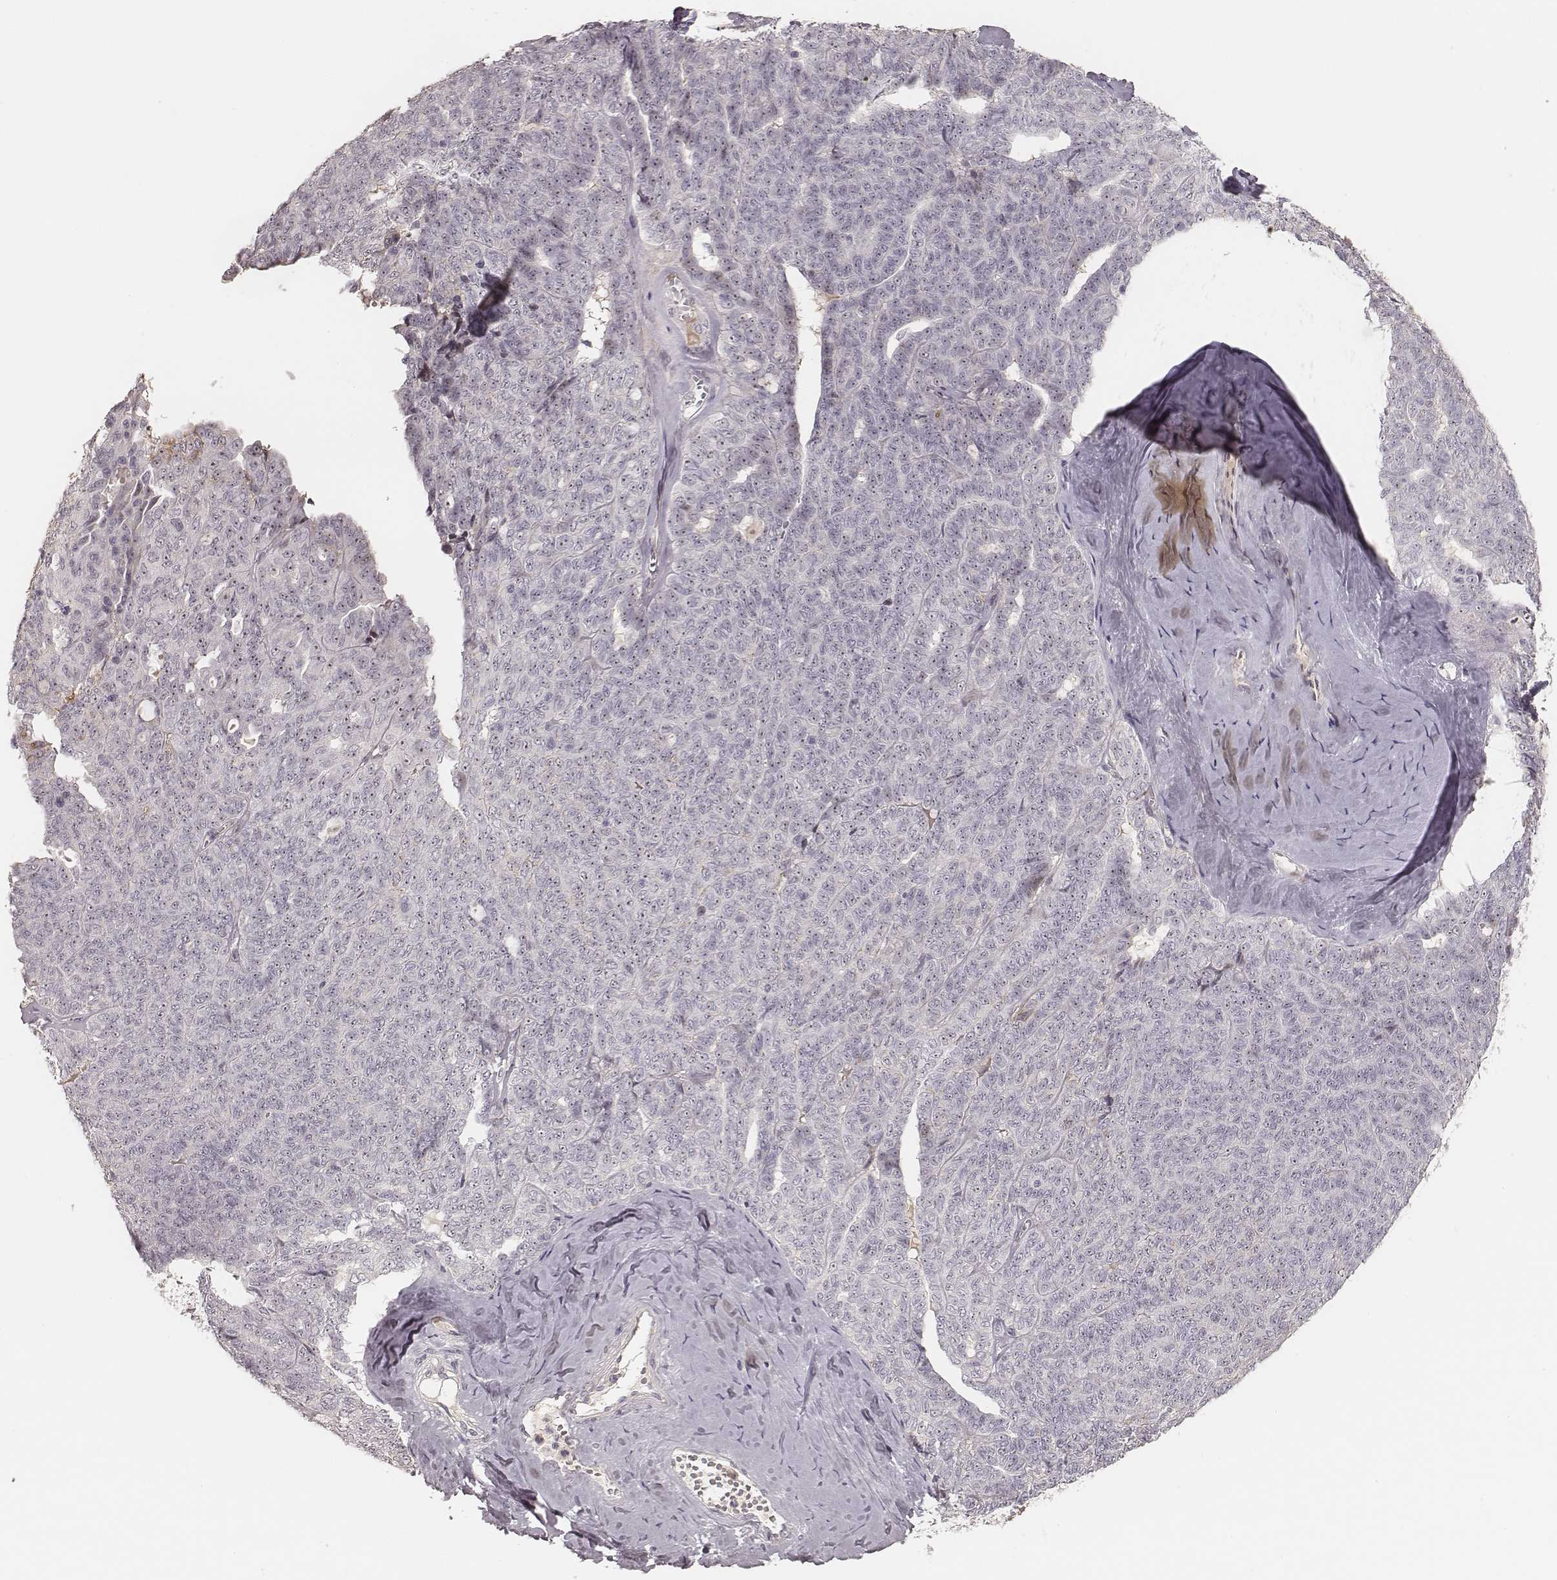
{"staining": {"intensity": "moderate", "quantity": "<25%", "location": "nuclear"}, "tissue": "ovarian cancer", "cell_type": "Tumor cells", "image_type": "cancer", "snomed": [{"axis": "morphology", "description": "Cystadenocarcinoma, serous, NOS"}, {"axis": "topography", "description": "Ovary"}], "caption": "Immunohistochemical staining of ovarian cancer demonstrates low levels of moderate nuclear protein expression in approximately <25% of tumor cells.", "gene": "MADCAM1", "patient": {"sex": "female", "age": 71}}